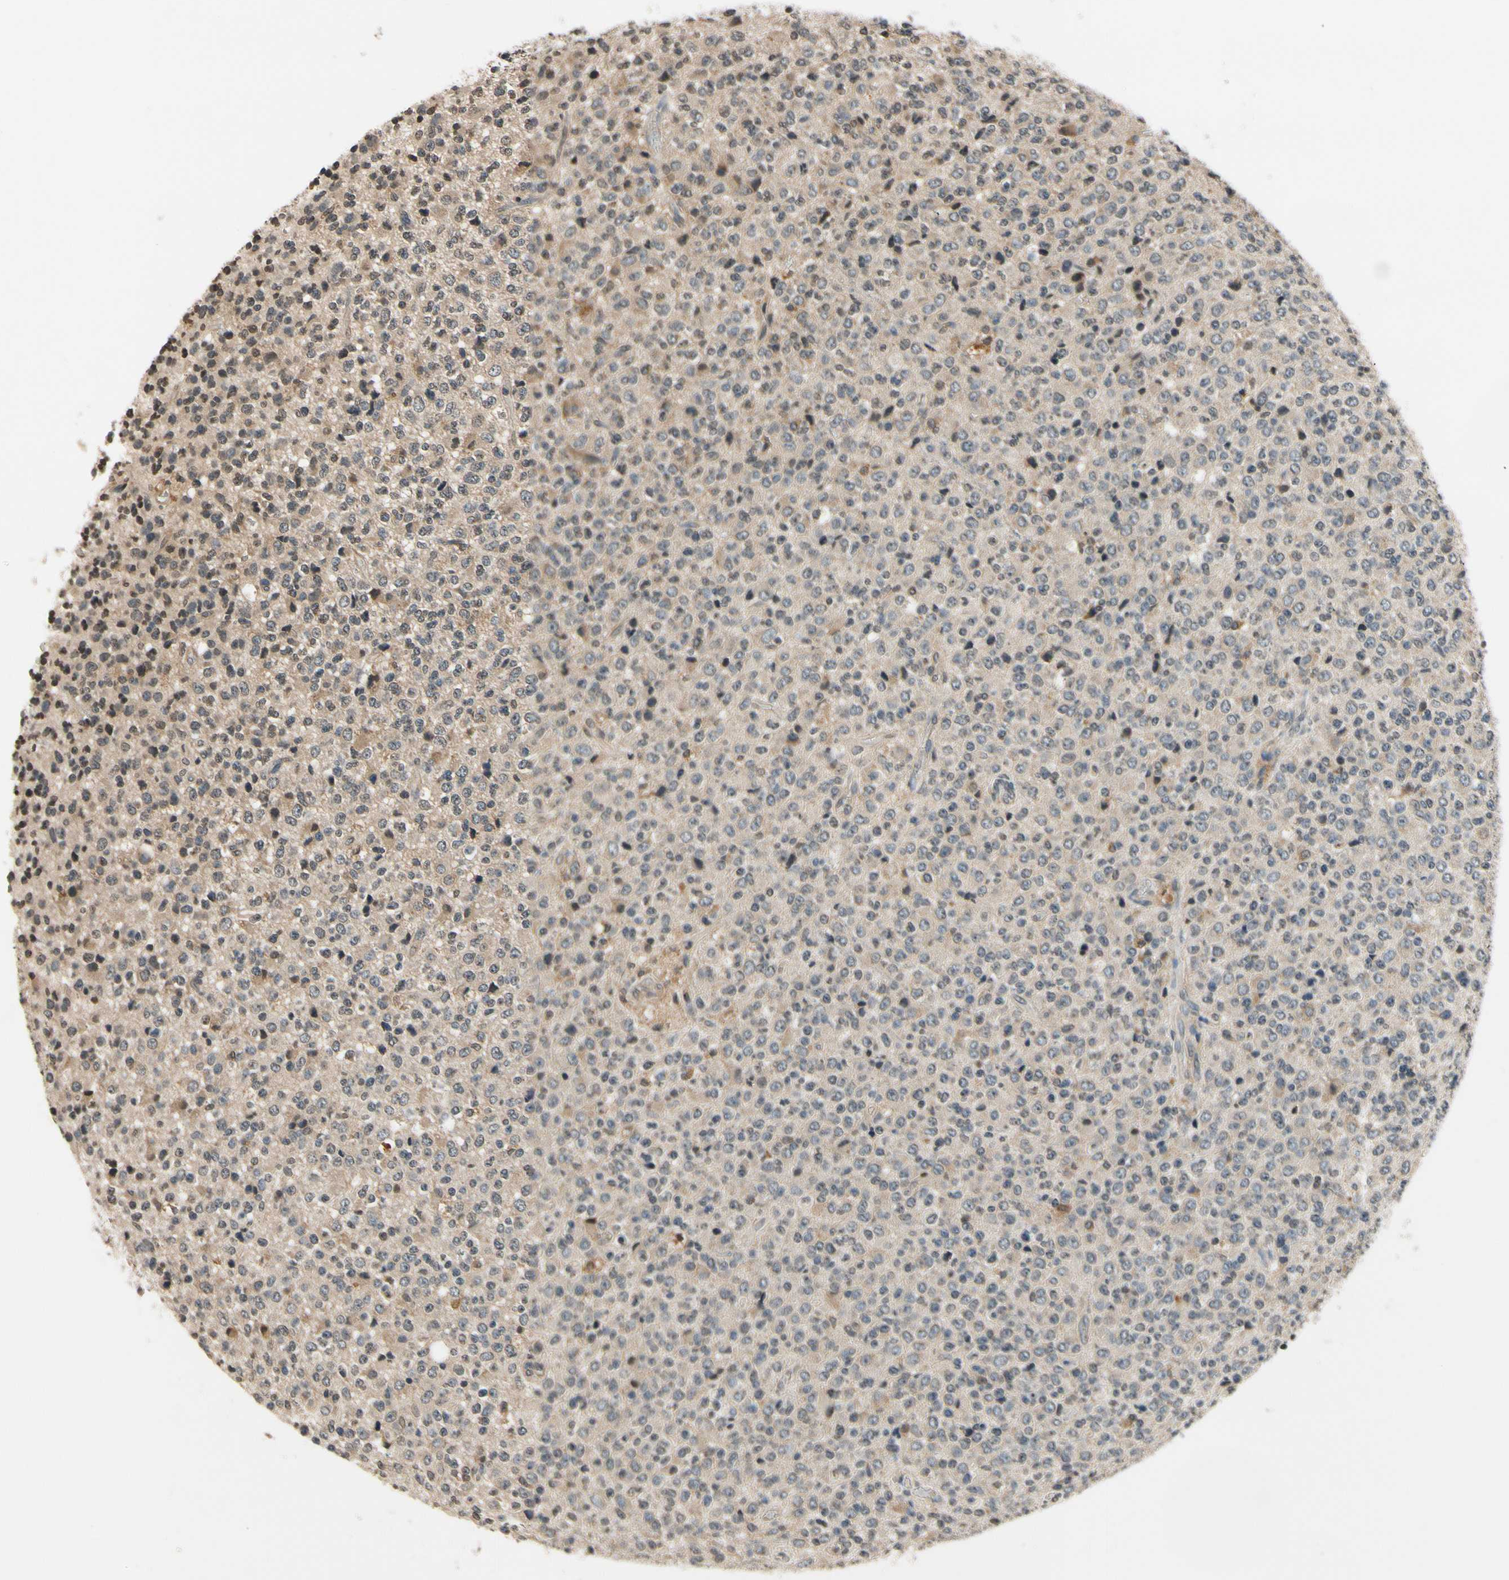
{"staining": {"intensity": "weak", "quantity": "<25%", "location": "cytoplasmic/membranous,nuclear"}, "tissue": "glioma", "cell_type": "Tumor cells", "image_type": "cancer", "snomed": [{"axis": "morphology", "description": "Glioma, malignant, High grade"}, {"axis": "topography", "description": "pancreas cauda"}], "caption": "An image of human malignant glioma (high-grade) is negative for staining in tumor cells. (Immunohistochemistry, brightfield microscopy, high magnification).", "gene": "GCLC", "patient": {"sex": "male", "age": 60}}